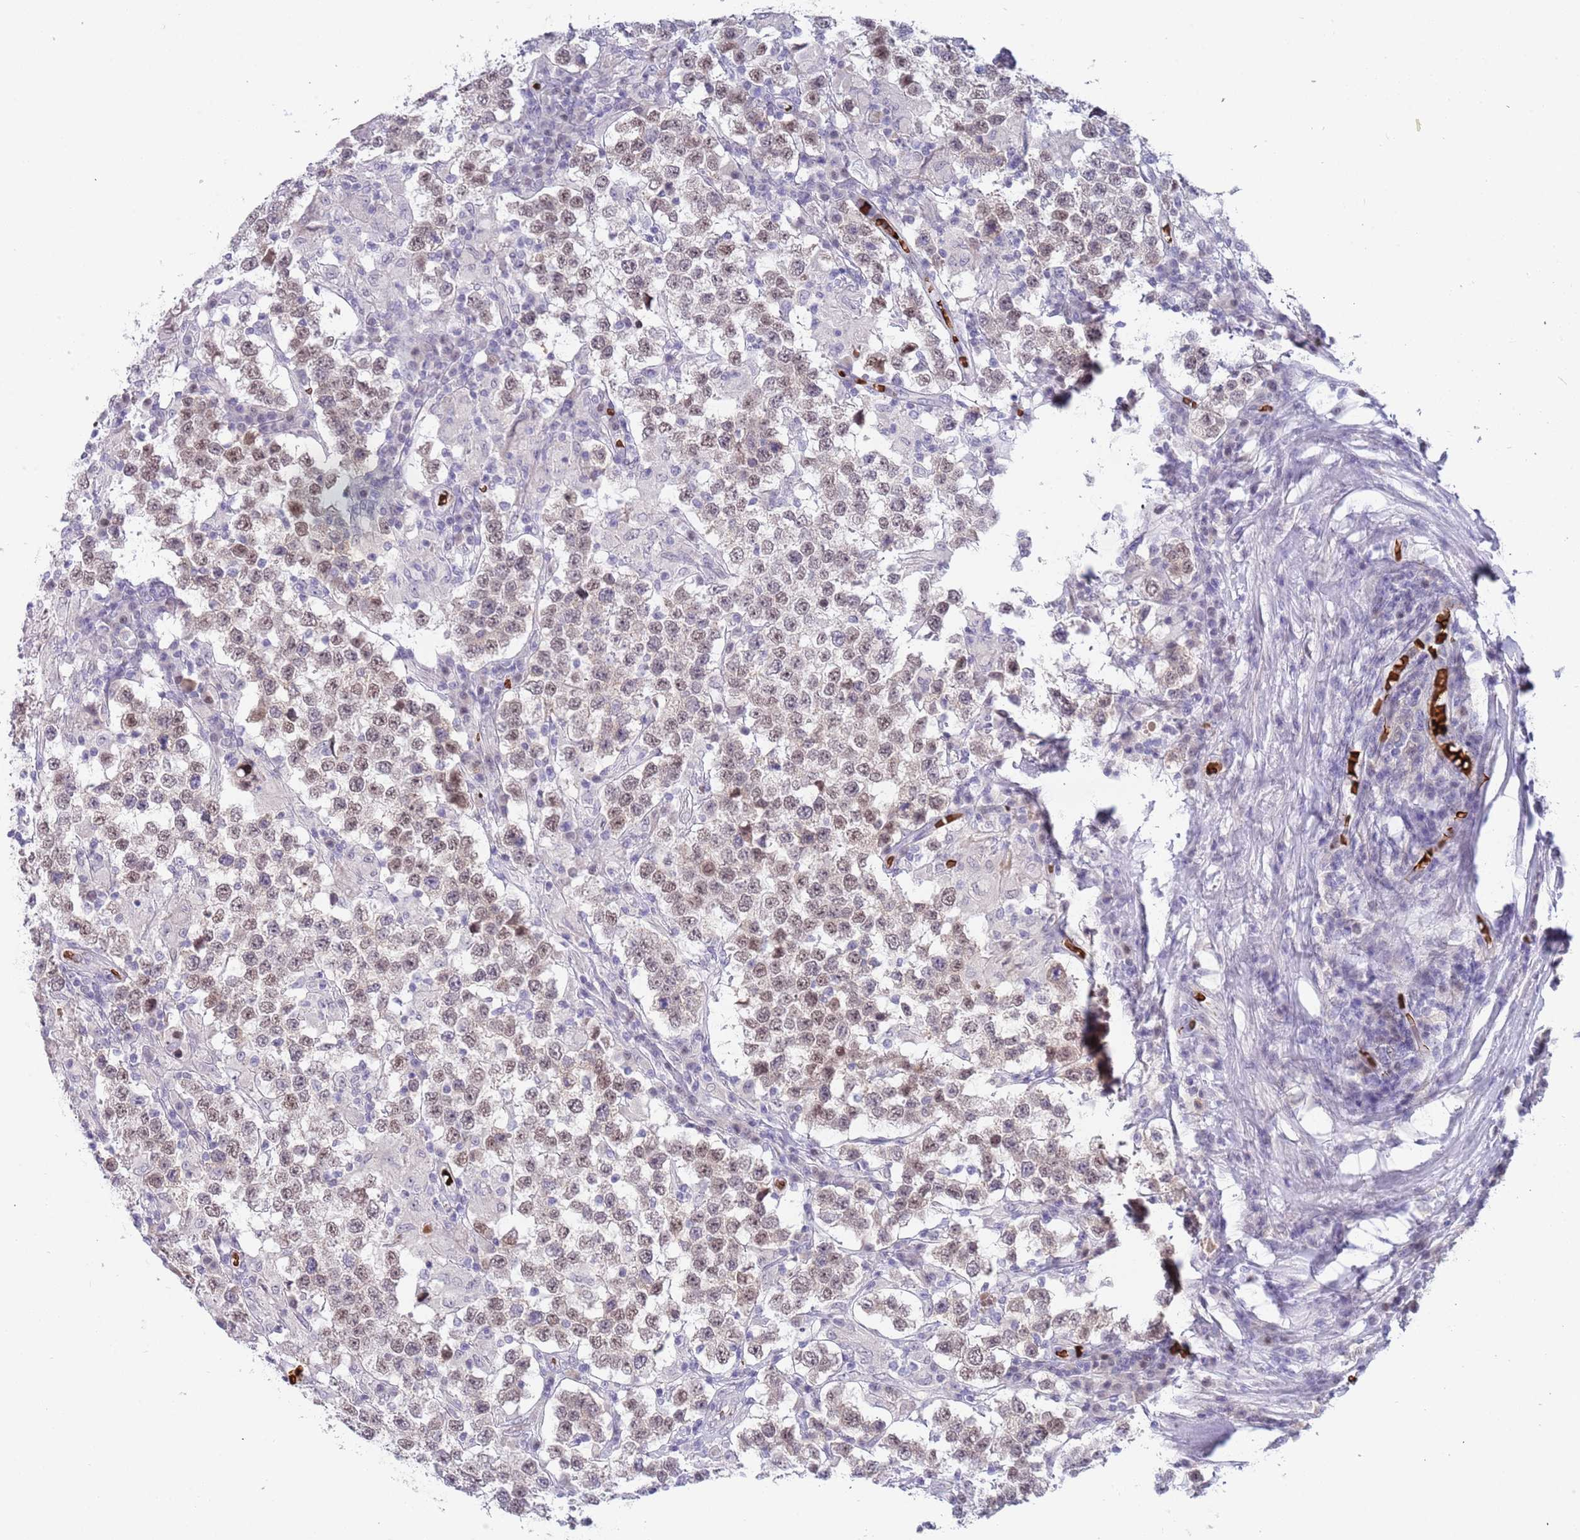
{"staining": {"intensity": "weak", "quantity": ">75%", "location": "nuclear"}, "tissue": "testis cancer", "cell_type": "Tumor cells", "image_type": "cancer", "snomed": [{"axis": "morphology", "description": "Seminoma, NOS"}, {"axis": "morphology", "description": "Carcinoma, Embryonal, NOS"}, {"axis": "topography", "description": "Testis"}], "caption": "Human testis cancer (seminoma) stained for a protein (brown) demonstrates weak nuclear positive positivity in approximately >75% of tumor cells.", "gene": "LYPD6B", "patient": {"sex": "male", "age": 41}}